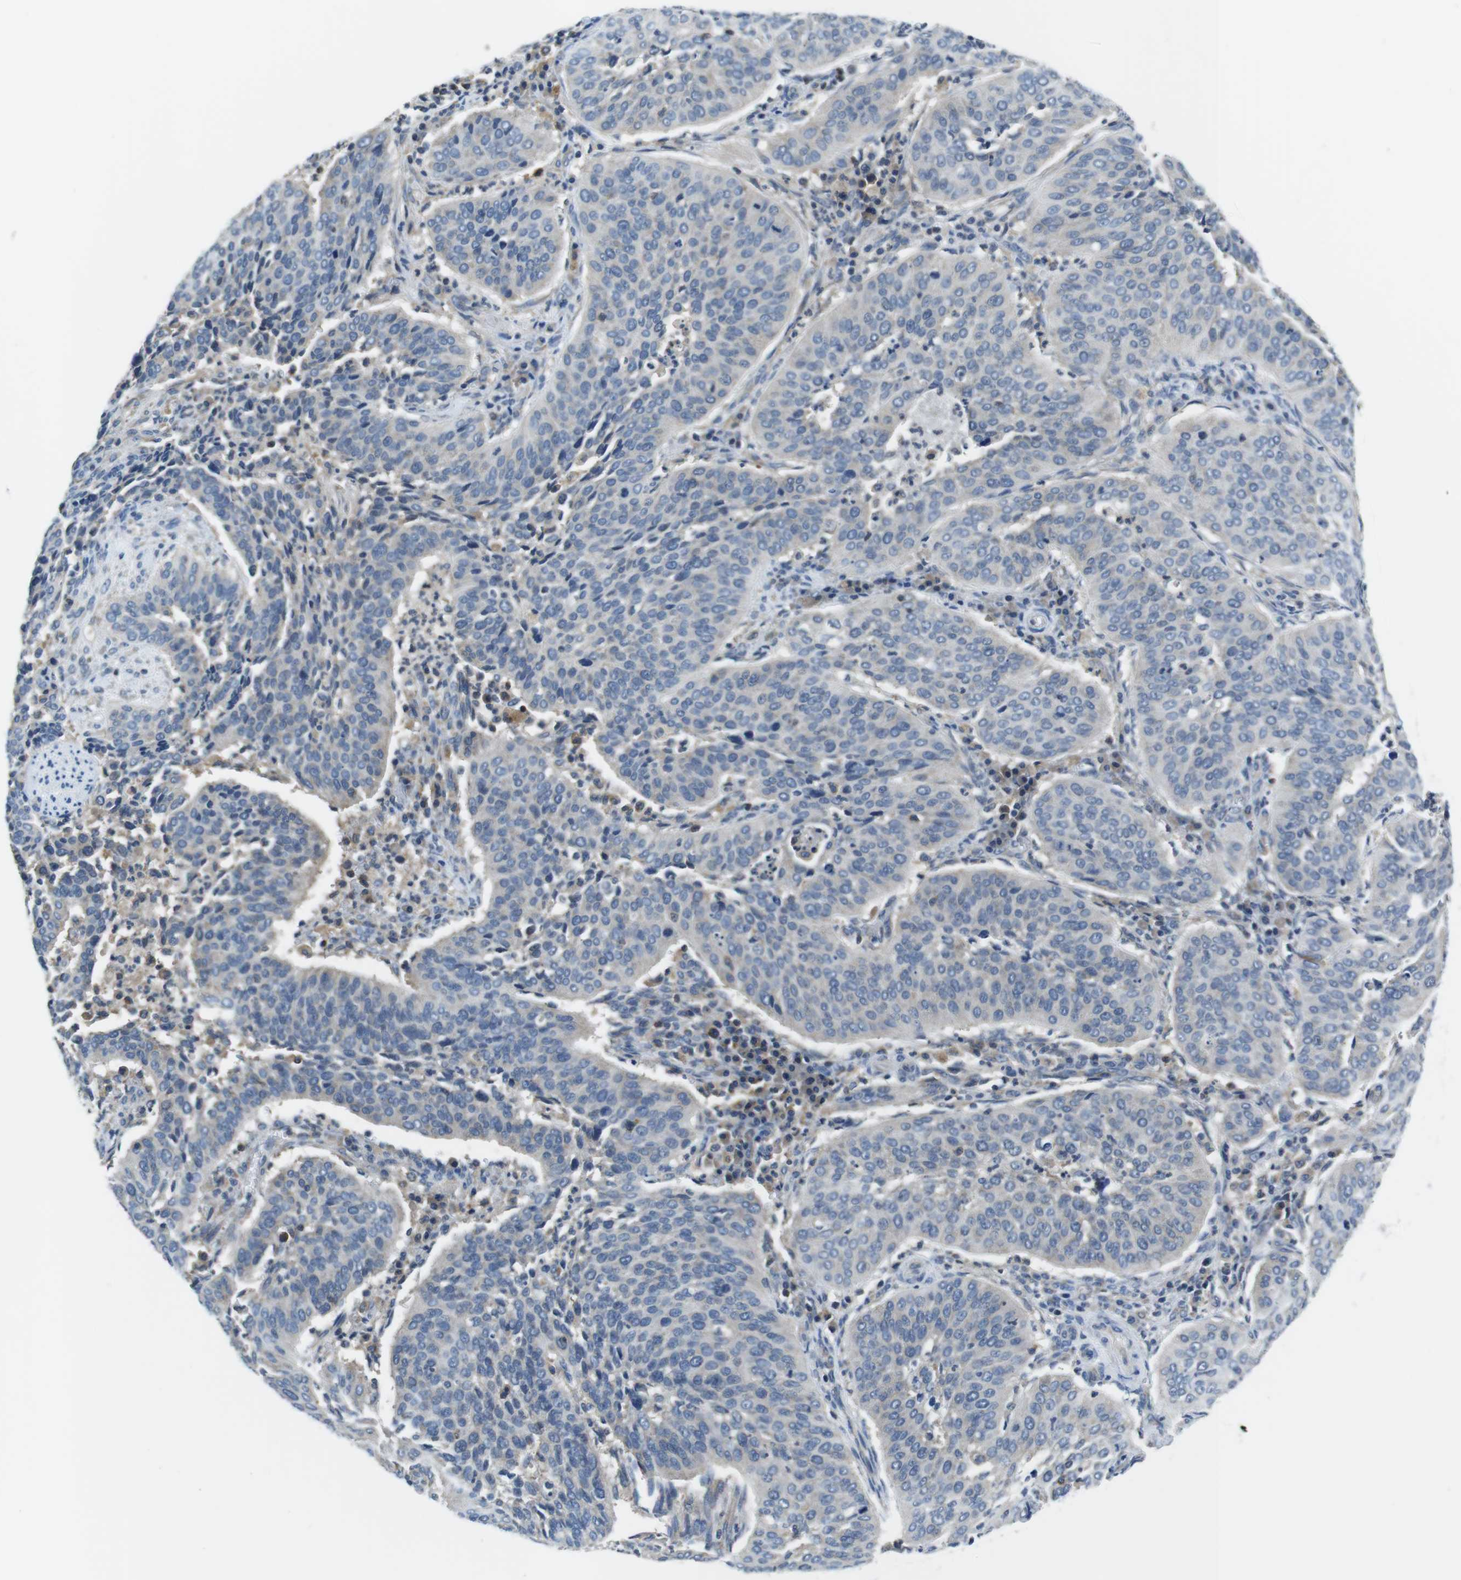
{"staining": {"intensity": "negative", "quantity": "none", "location": "none"}, "tissue": "cervical cancer", "cell_type": "Tumor cells", "image_type": "cancer", "snomed": [{"axis": "morphology", "description": "Normal tissue, NOS"}, {"axis": "morphology", "description": "Squamous cell carcinoma, NOS"}, {"axis": "topography", "description": "Cervix"}], "caption": "The photomicrograph exhibits no staining of tumor cells in squamous cell carcinoma (cervical).", "gene": "PIK3CD", "patient": {"sex": "female", "age": 39}}